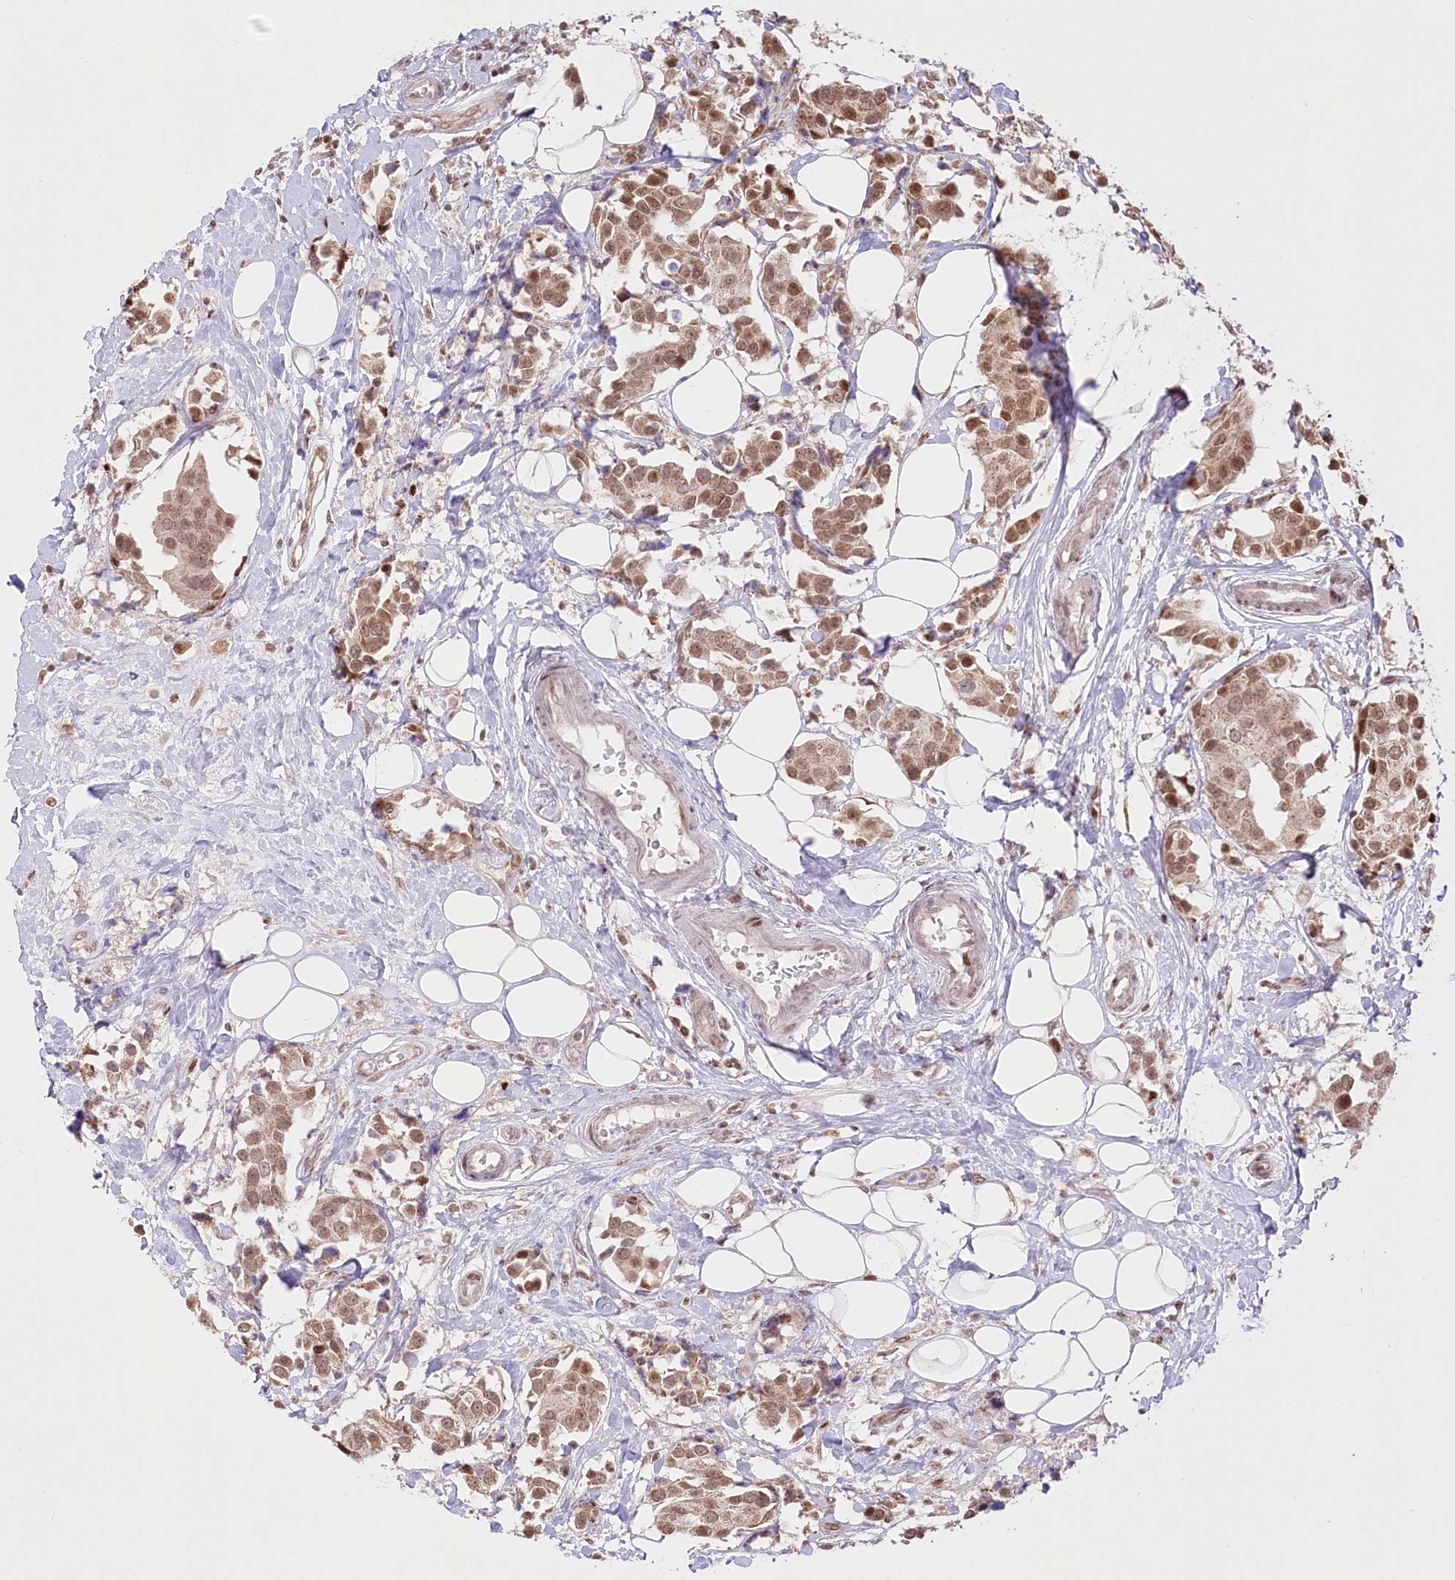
{"staining": {"intensity": "moderate", "quantity": ">75%", "location": "cytoplasmic/membranous,nuclear"}, "tissue": "breast cancer", "cell_type": "Tumor cells", "image_type": "cancer", "snomed": [{"axis": "morphology", "description": "Normal tissue, NOS"}, {"axis": "morphology", "description": "Duct carcinoma"}, {"axis": "topography", "description": "Breast"}], "caption": "Immunohistochemistry (IHC) of human breast cancer reveals medium levels of moderate cytoplasmic/membranous and nuclear positivity in about >75% of tumor cells.", "gene": "PYURF", "patient": {"sex": "female", "age": 39}}